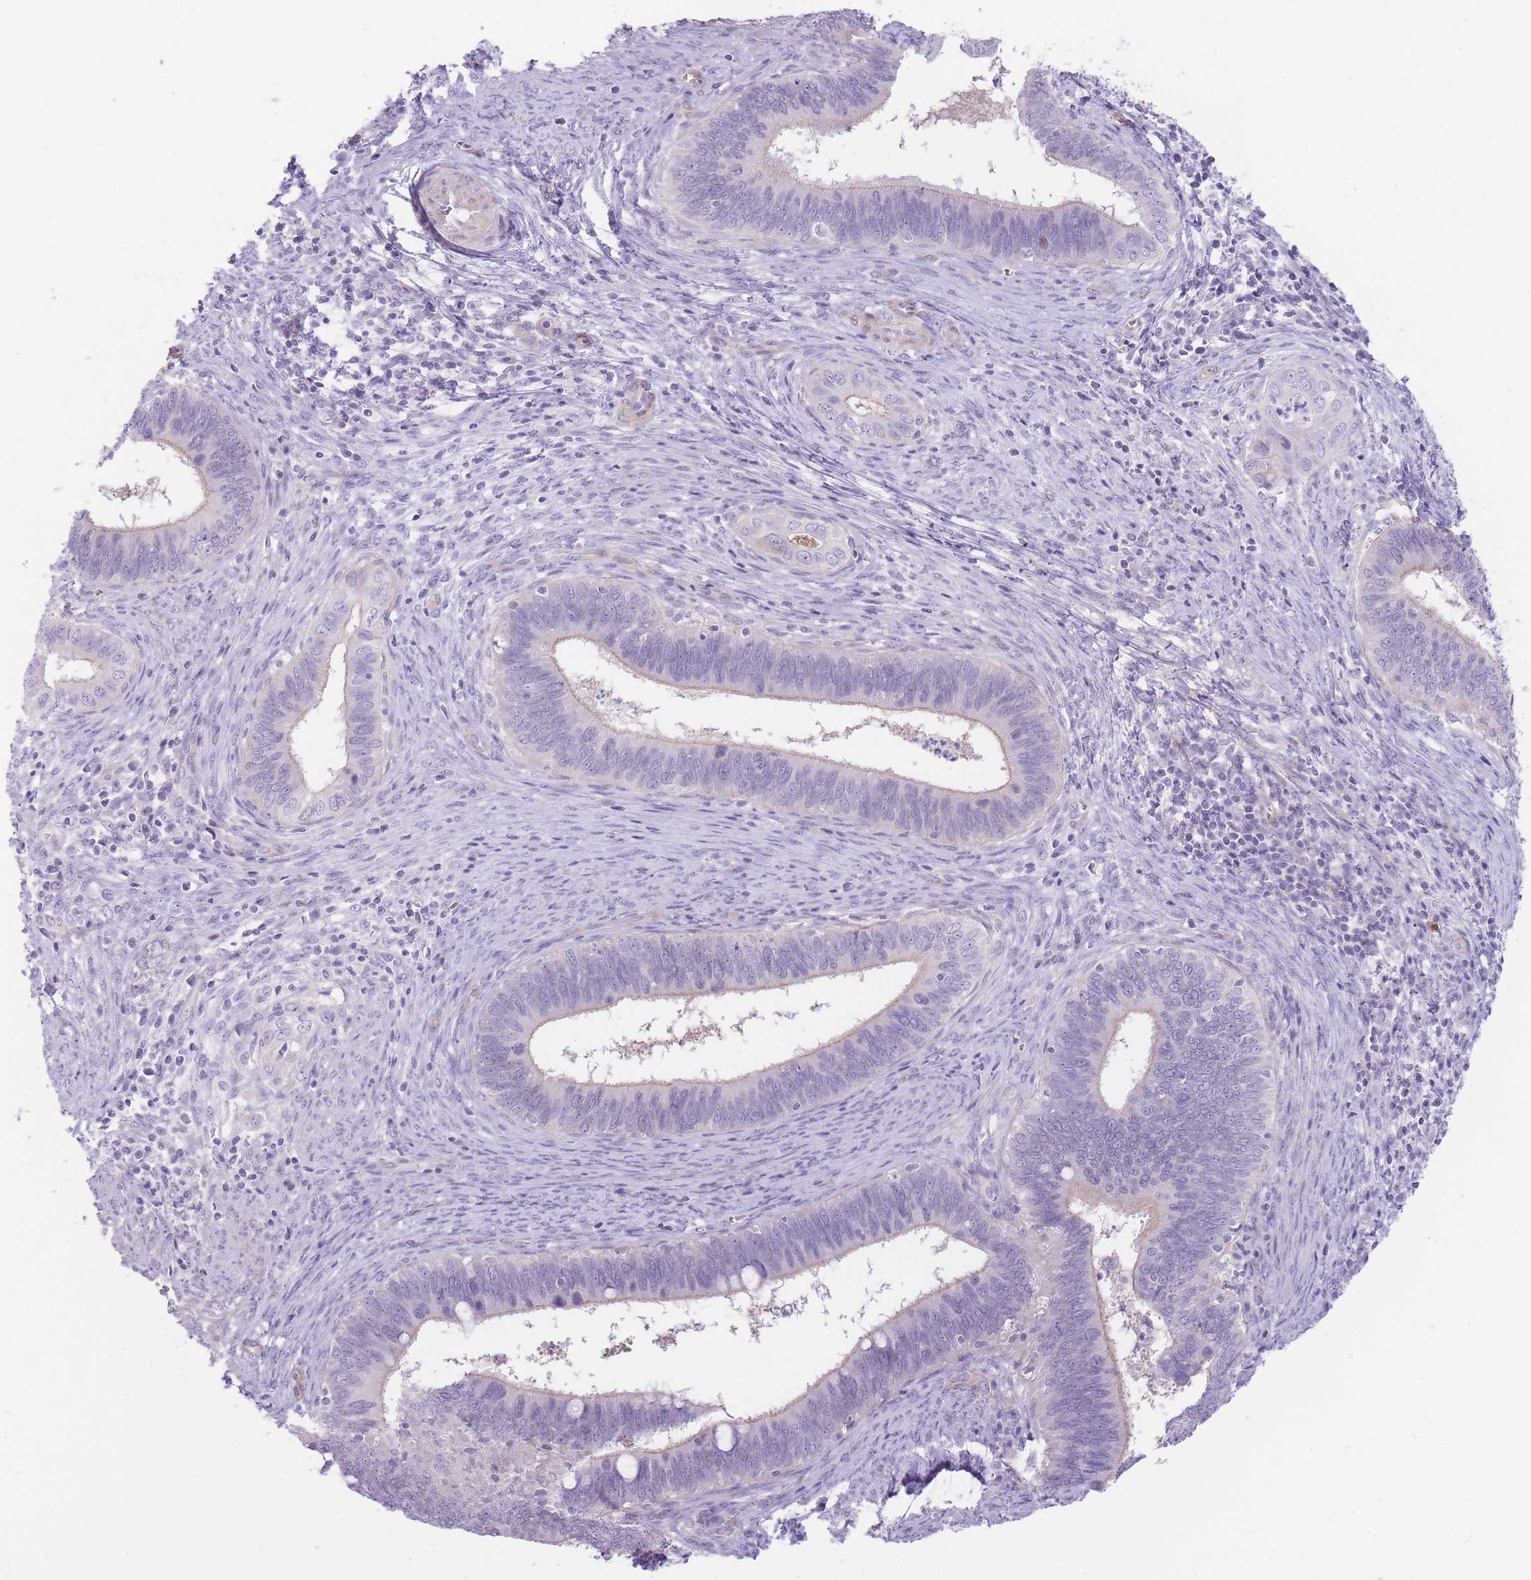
{"staining": {"intensity": "negative", "quantity": "none", "location": "none"}, "tissue": "cervical cancer", "cell_type": "Tumor cells", "image_type": "cancer", "snomed": [{"axis": "morphology", "description": "Adenocarcinoma, NOS"}, {"axis": "topography", "description": "Cervix"}], "caption": "DAB (3,3'-diaminobenzidine) immunohistochemical staining of cervical adenocarcinoma shows no significant positivity in tumor cells.", "gene": "OR11H12", "patient": {"sex": "female", "age": 42}}